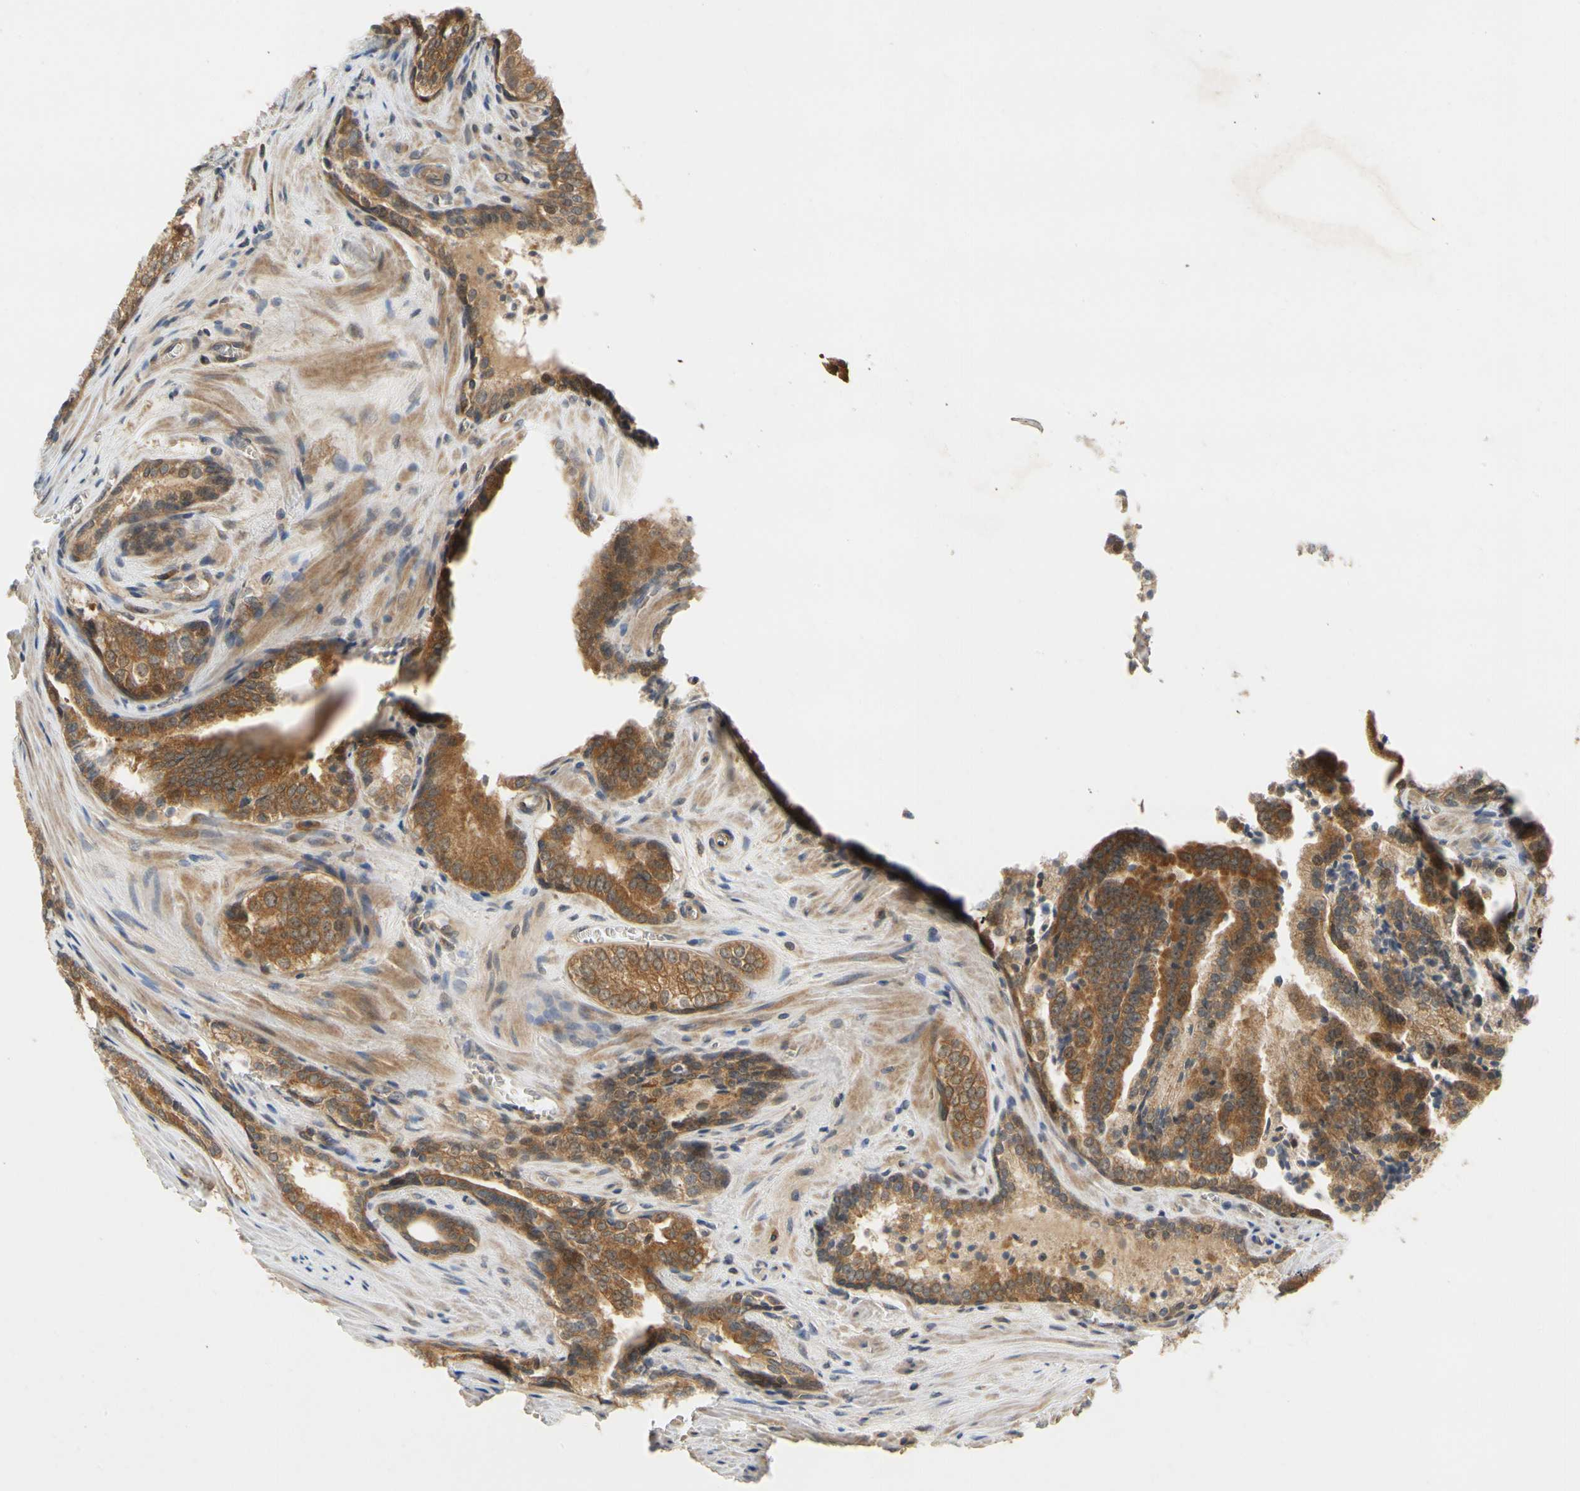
{"staining": {"intensity": "strong", "quantity": ">75%", "location": "cytoplasmic/membranous"}, "tissue": "prostate cancer", "cell_type": "Tumor cells", "image_type": "cancer", "snomed": [{"axis": "morphology", "description": "Adenocarcinoma, Low grade"}, {"axis": "topography", "description": "Prostate"}], "caption": "DAB immunohistochemical staining of prostate low-grade adenocarcinoma shows strong cytoplasmic/membranous protein positivity in approximately >75% of tumor cells.", "gene": "TDRP", "patient": {"sex": "male", "age": 60}}